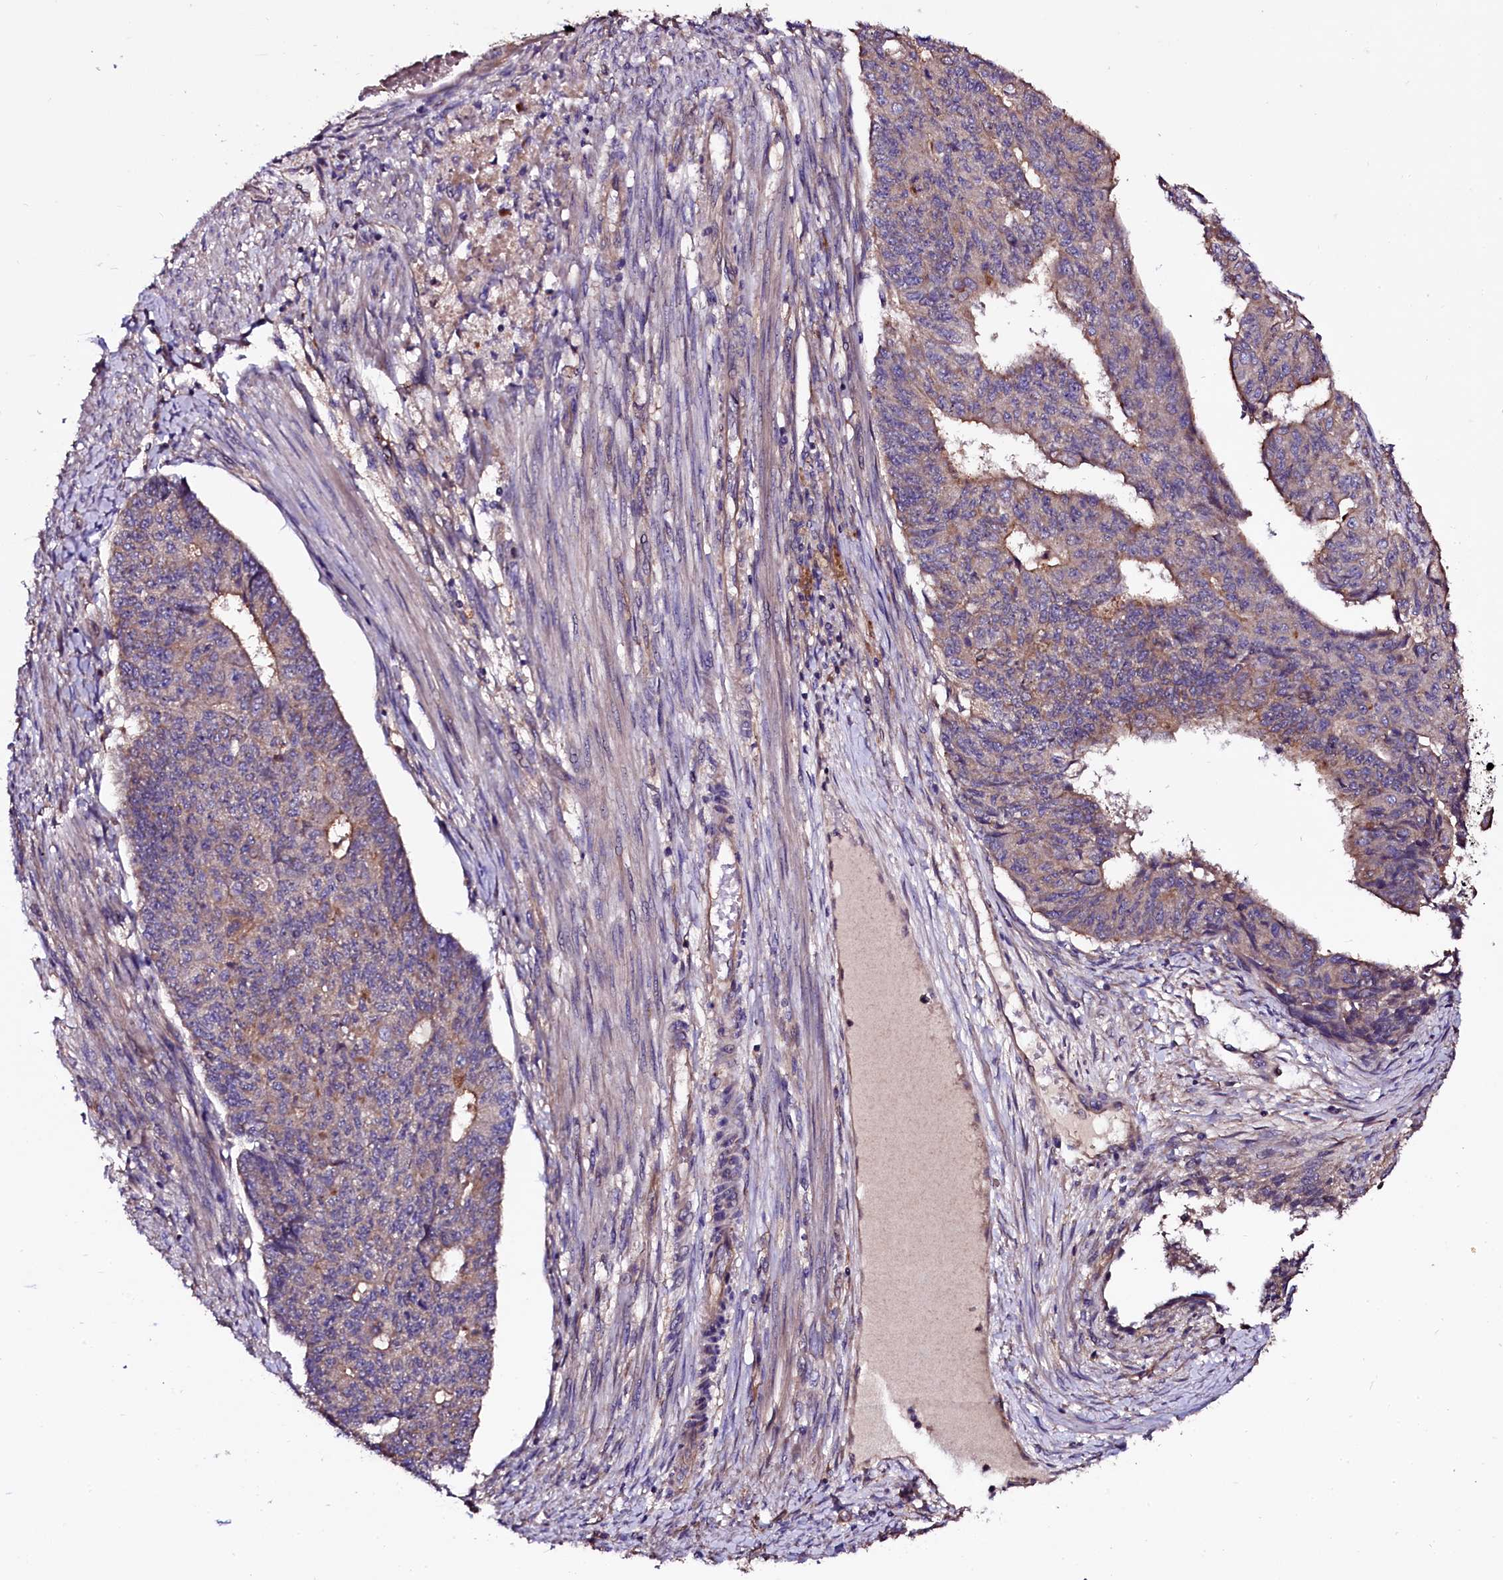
{"staining": {"intensity": "weak", "quantity": "<25%", "location": "cytoplasmic/membranous"}, "tissue": "endometrial cancer", "cell_type": "Tumor cells", "image_type": "cancer", "snomed": [{"axis": "morphology", "description": "Adenocarcinoma, NOS"}, {"axis": "topography", "description": "Endometrium"}], "caption": "Immunohistochemistry (IHC) photomicrograph of neoplastic tissue: human endometrial cancer (adenocarcinoma) stained with DAB demonstrates no significant protein positivity in tumor cells.", "gene": "APPL2", "patient": {"sex": "female", "age": 32}}